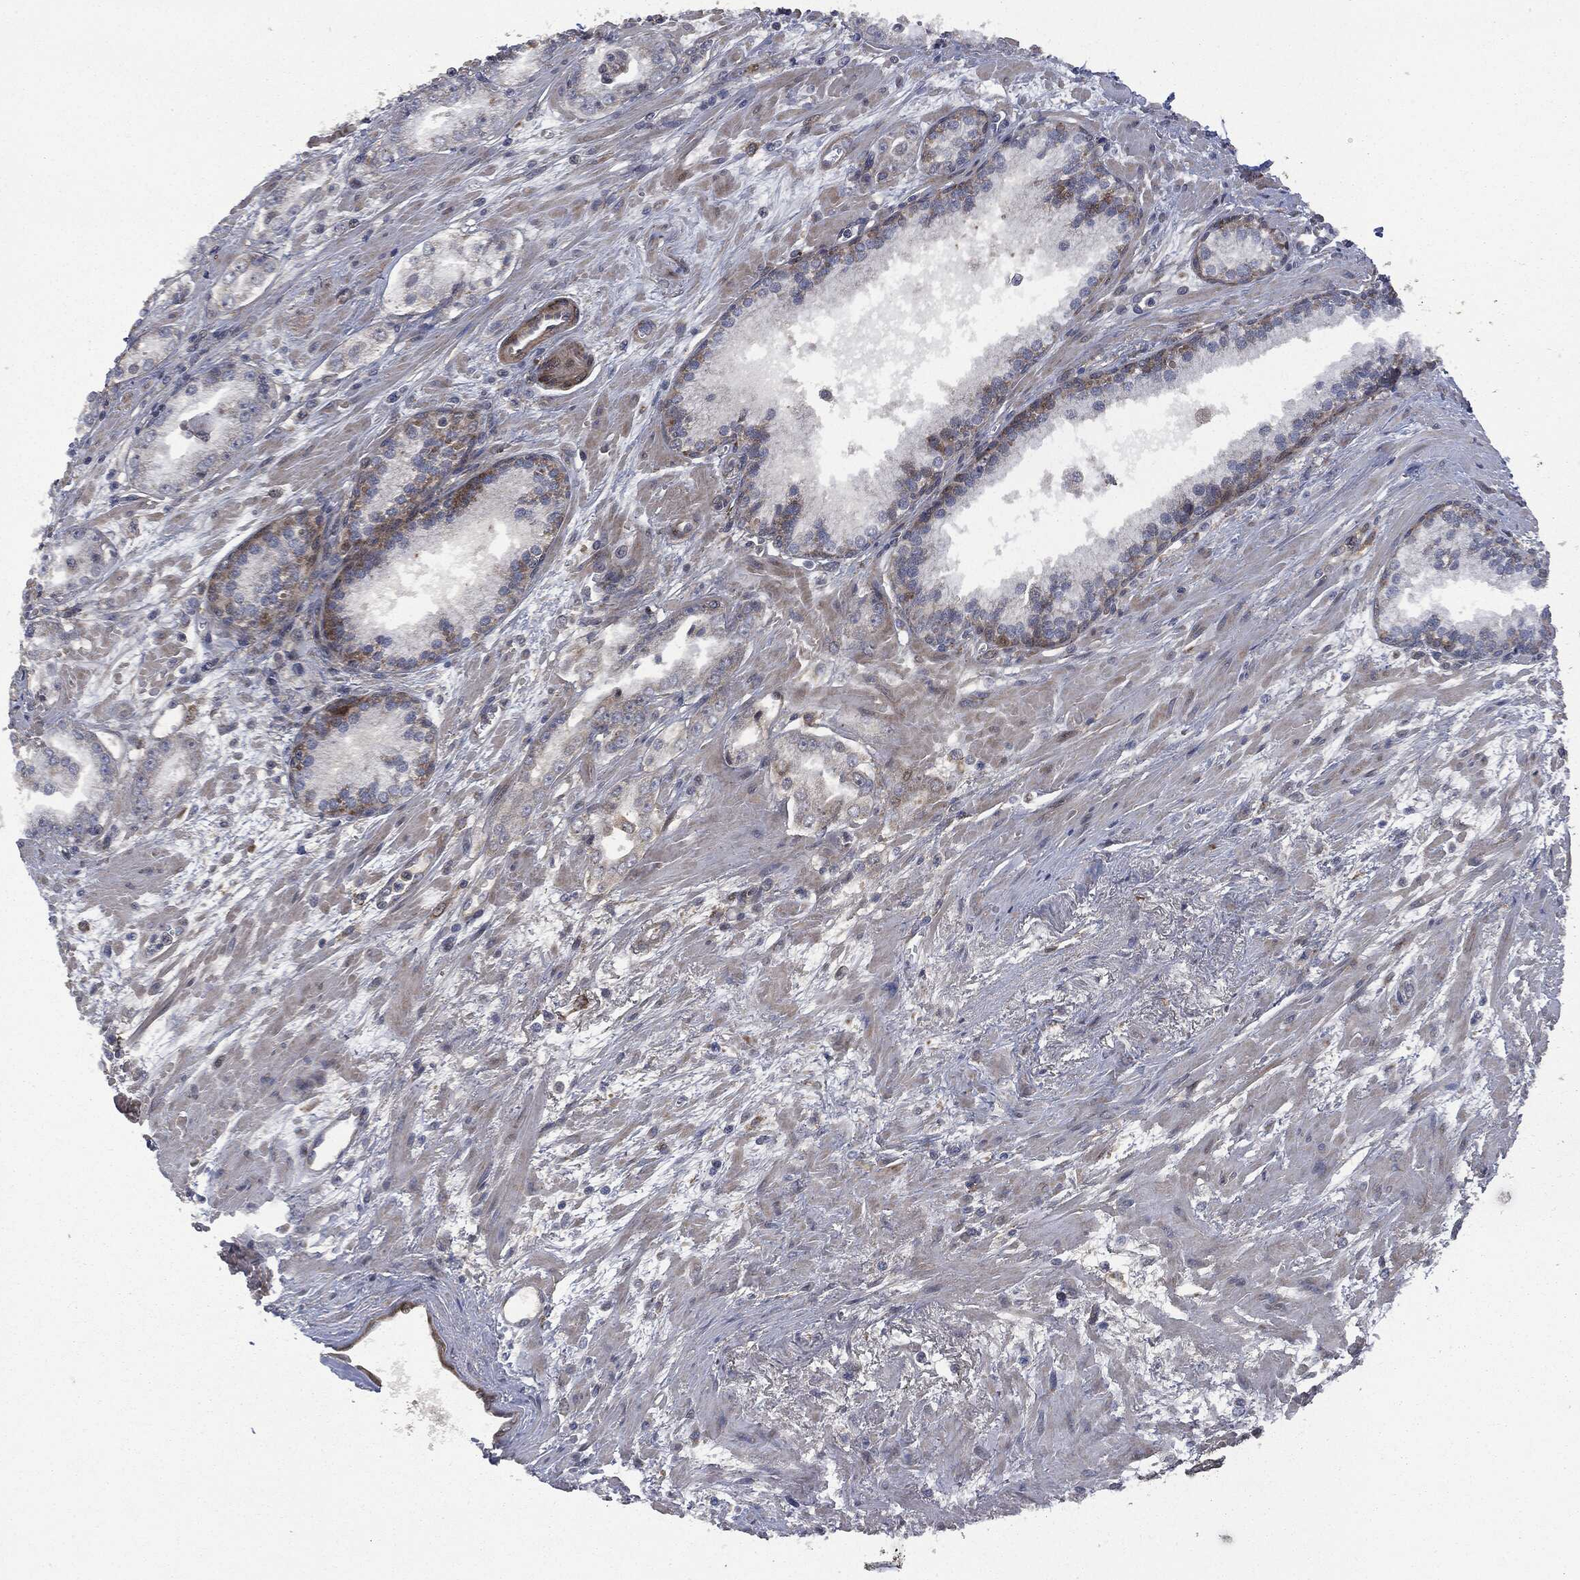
{"staining": {"intensity": "strong", "quantity": "25%-75%", "location": "cytoplasmic/membranous"}, "tissue": "prostate cancer", "cell_type": "Tumor cells", "image_type": "cancer", "snomed": [{"axis": "morphology", "description": "Adenocarcinoma, Medium grade"}, {"axis": "topography", "description": "Prostate"}], "caption": "A brown stain shows strong cytoplasmic/membranous positivity of a protein in human prostate cancer (adenocarcinoma (medium-grade)) tumor cells.", "gene": "CRABP2", "patient": {"sex": "male", "age": 71}}